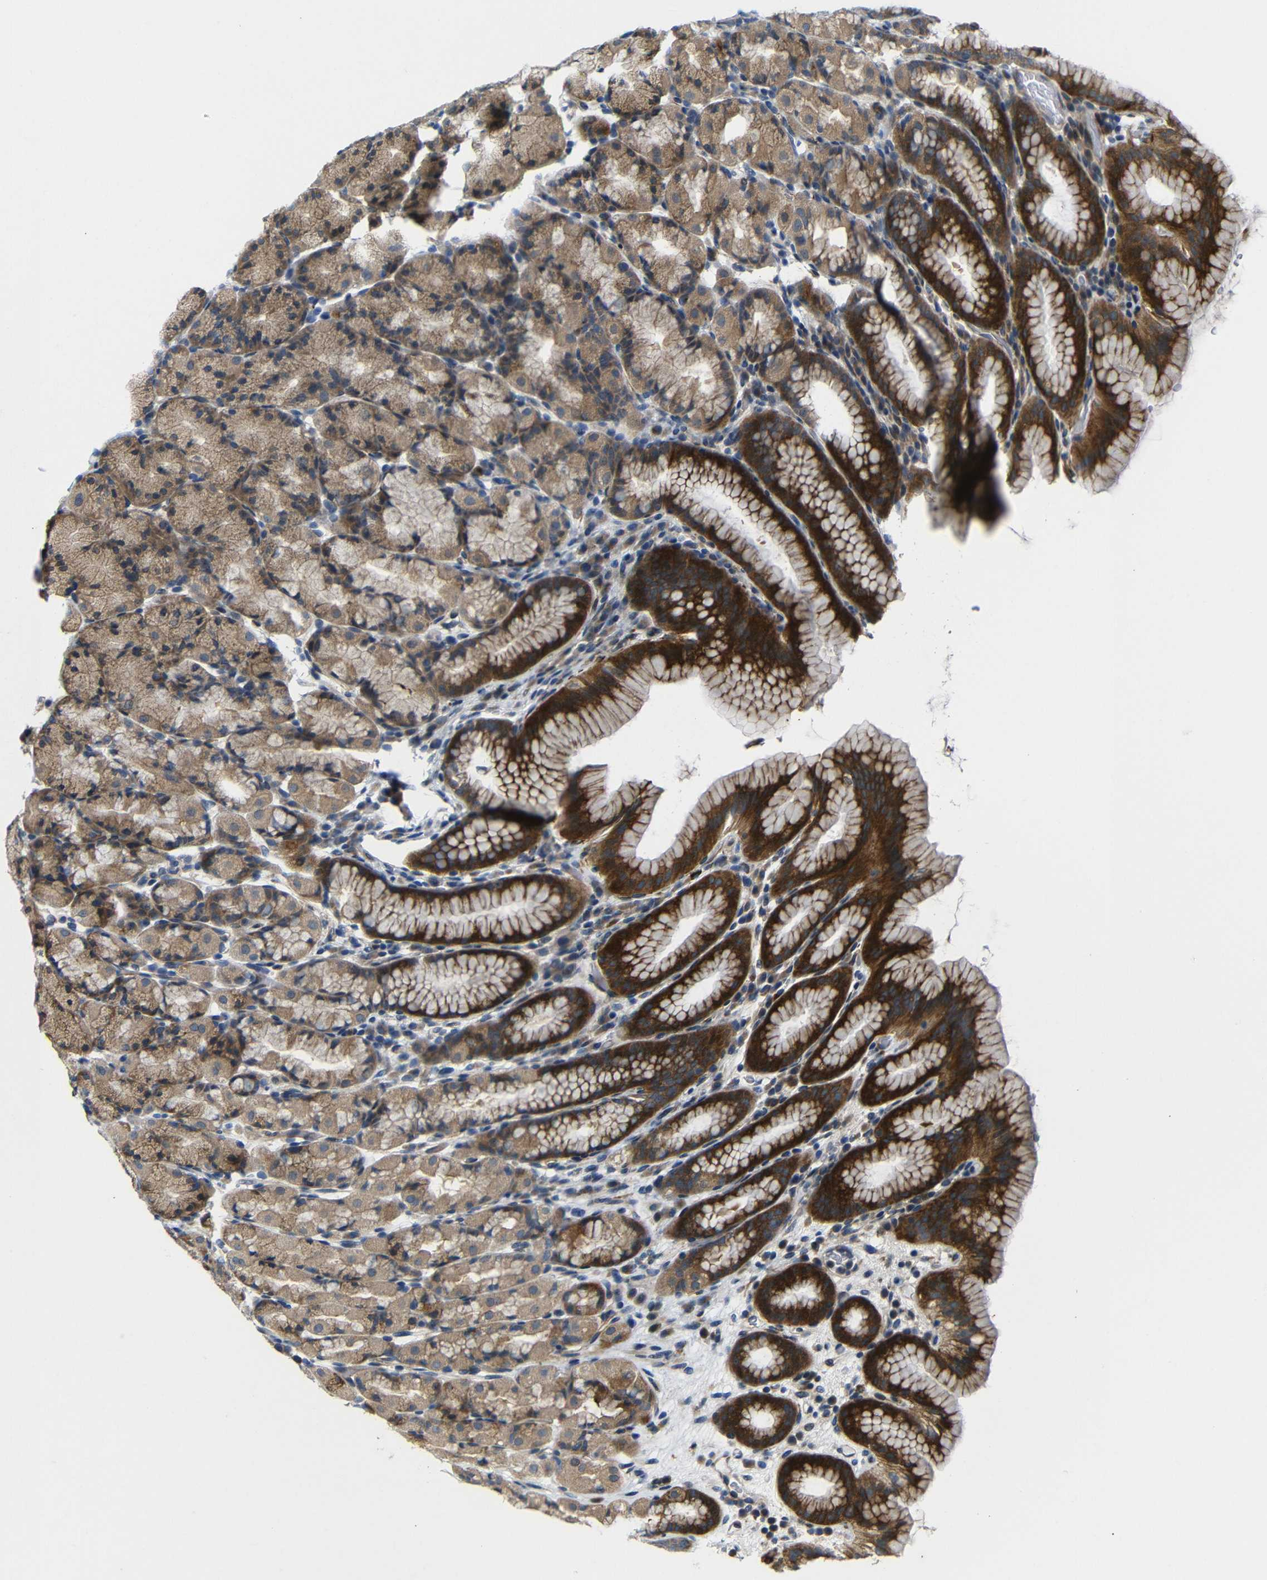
{"staining": {"intensity": "moderate", "quantity": ">75%", "location": "cytoplasmic/membranous"}, "tissue": "stomach", "cell_type": "Glandular cells", "image_type": "normal", "snomed": [{"axis": "morphology", "description": "Normal tissue, NOS"}, {"axis": "topography", "description": "Stomach, upper"}], "caption": "This image reveals benign stomach stained with immunohistochemistry (IHC) to label a protein in brown. The cytoplasmic/membranous of glandular cells show moderate positivity for the protein. Nuclei are counter-stained blue.", "gene": "P3H2", "patient": {"sex": "male", "age": 68}}